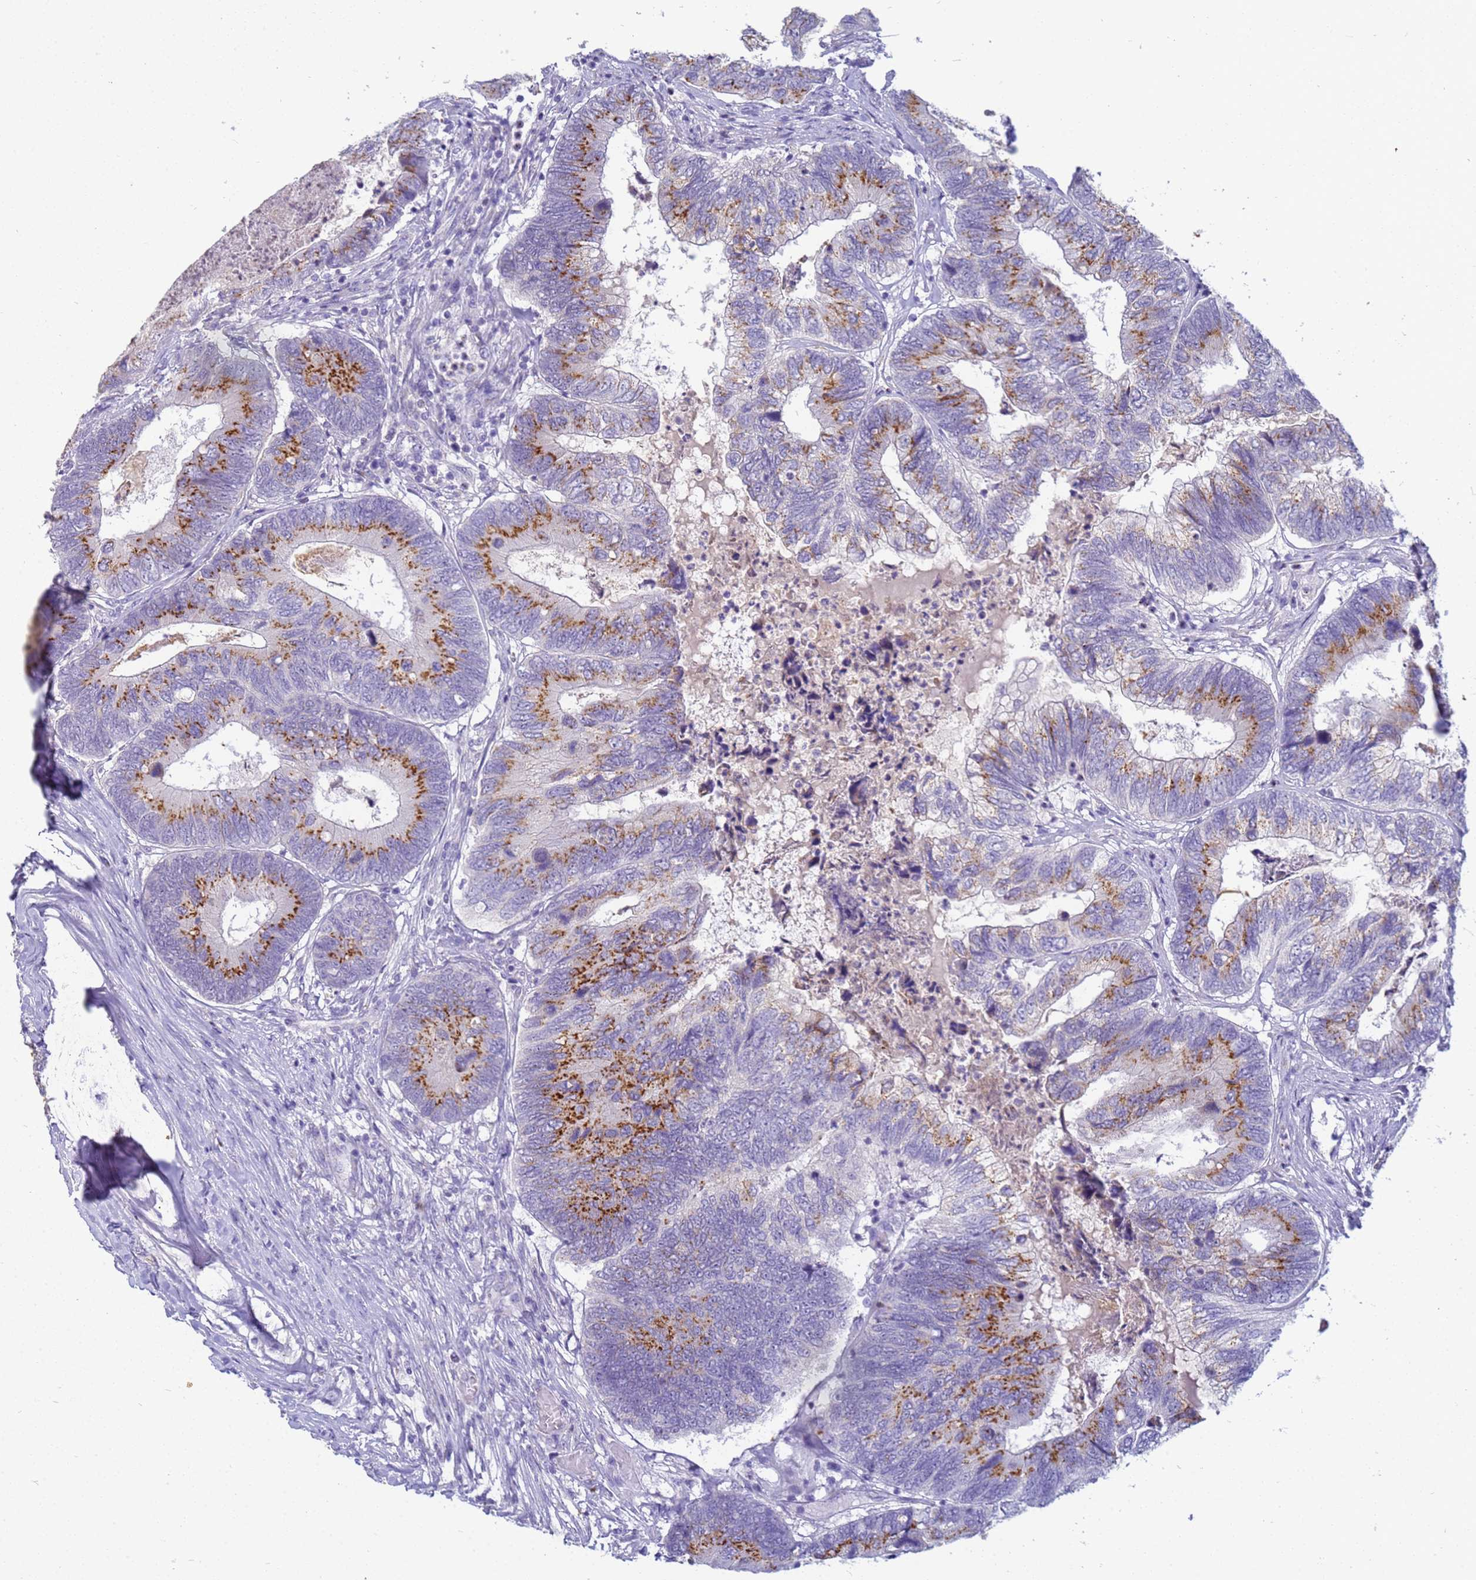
{"staining": {"intensity": "strong", "quantity": "25%-75%", "location": "cytoplasmic/membranous"}, "tissue": "colorectal cancer", "cell_type": "Tumor cells", "image_type": "cancer", "snomed": [{"axis": "morphology", "description": "Adenocarcinoma, NOS"}, {"axis": "topography", "description": "Colon"}], "caption": "Human adenocarcinoma (colorectal) stained for a protein (brown) displays strong cytoplasmic/membranous positive positivity in approximately 25%-75% of tumor cells.", "gene": "B3GNT8", "patient": {"sex": "female", "age": 67}}